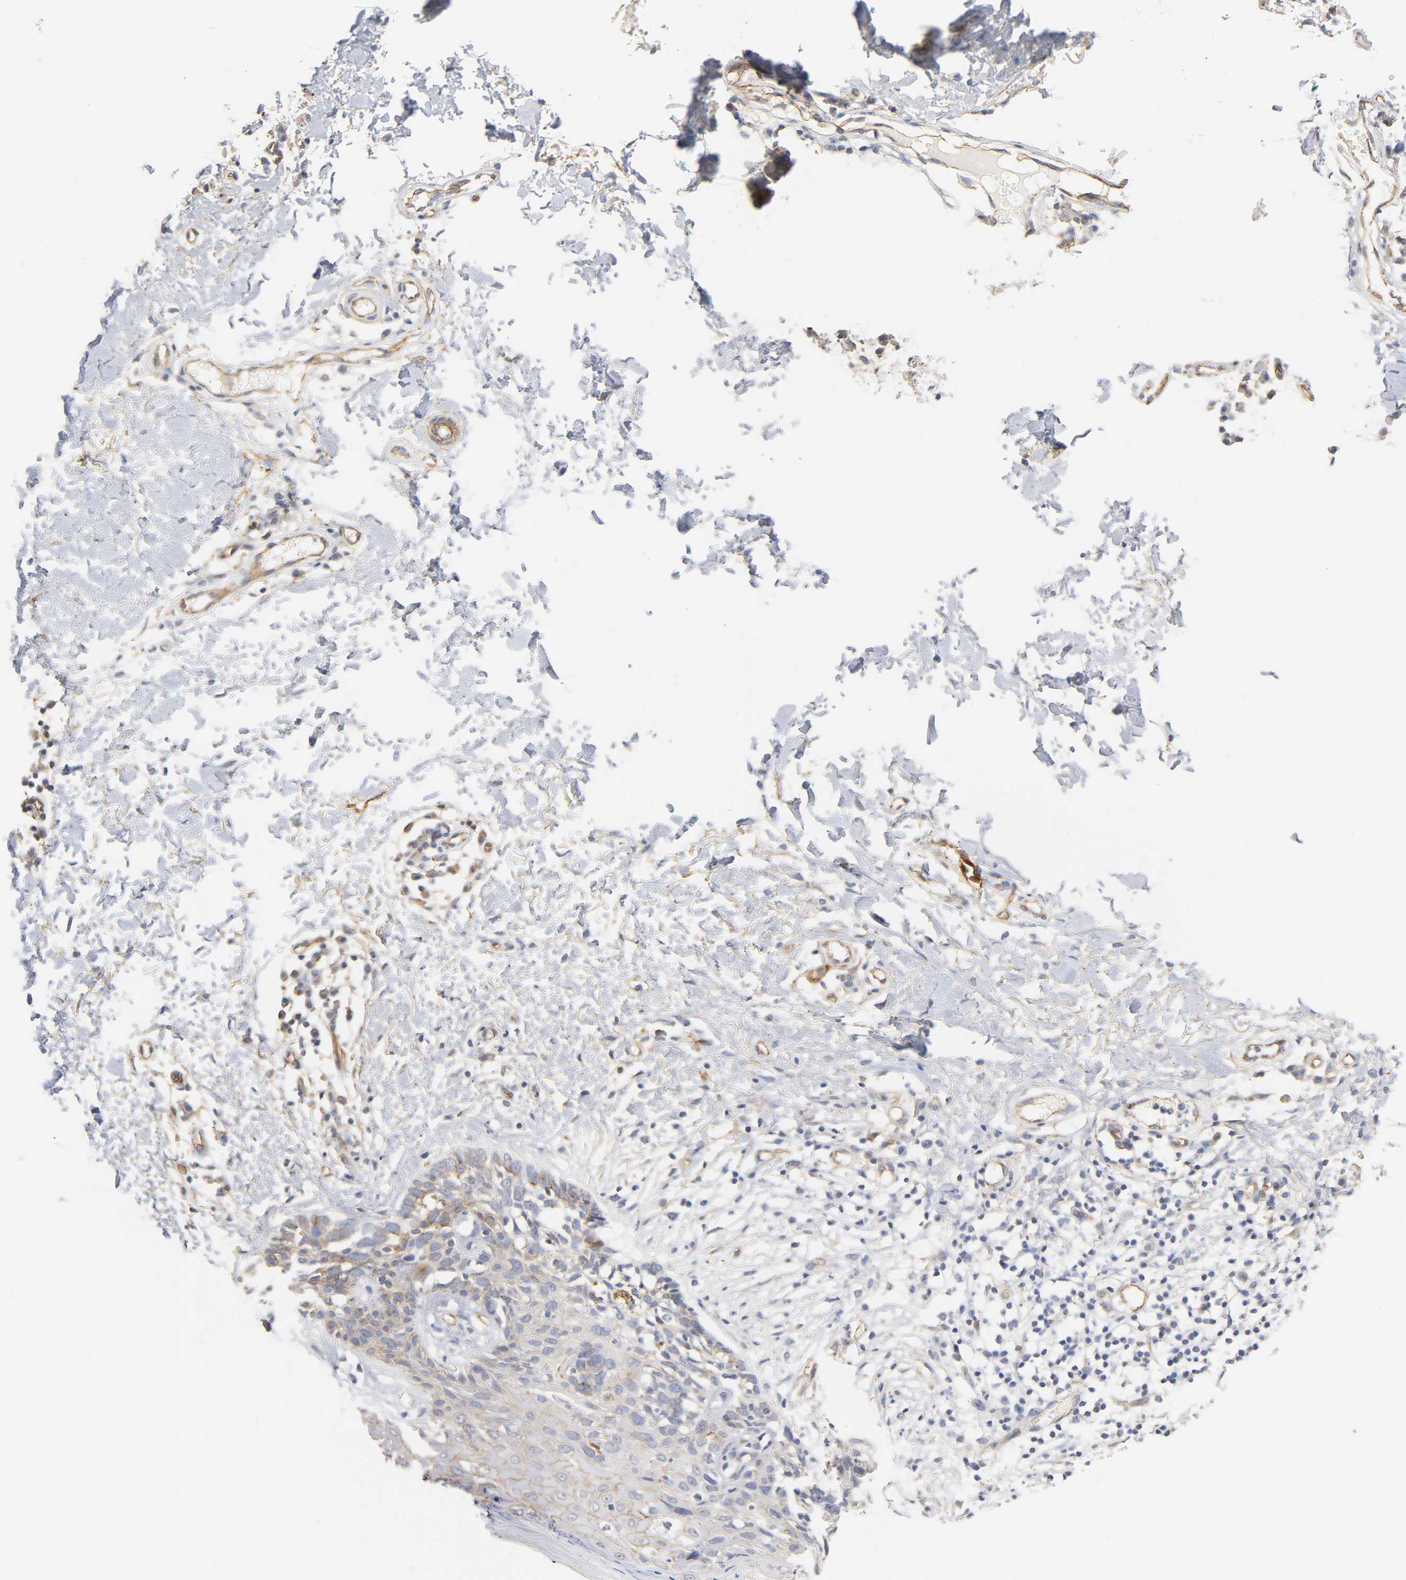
{"staining": {"intensity": "weak", "quantity": "25%-75%", "location": "cytoplasmic/membranous"}, "tissue": "skin cancer", "cell_type": "Tumor cells", "image_type": "cancer", "snomed": [{"axis": "morphology", "description": "Normal tissue, NOS"}, {"axis": "morphology", "description": "Basal cell carcinoma"}, {"axis": "topography", "description": "Skin"}], "caption": "The histopathology image displays a brown stain indicating the presence of a protein in the cytoplasmic/membranous of tumor cells in skin cancer. Nuclei are stained in blue.", "gene": "SPTAN1", "patient": {"sex": "male", "age": 77}}